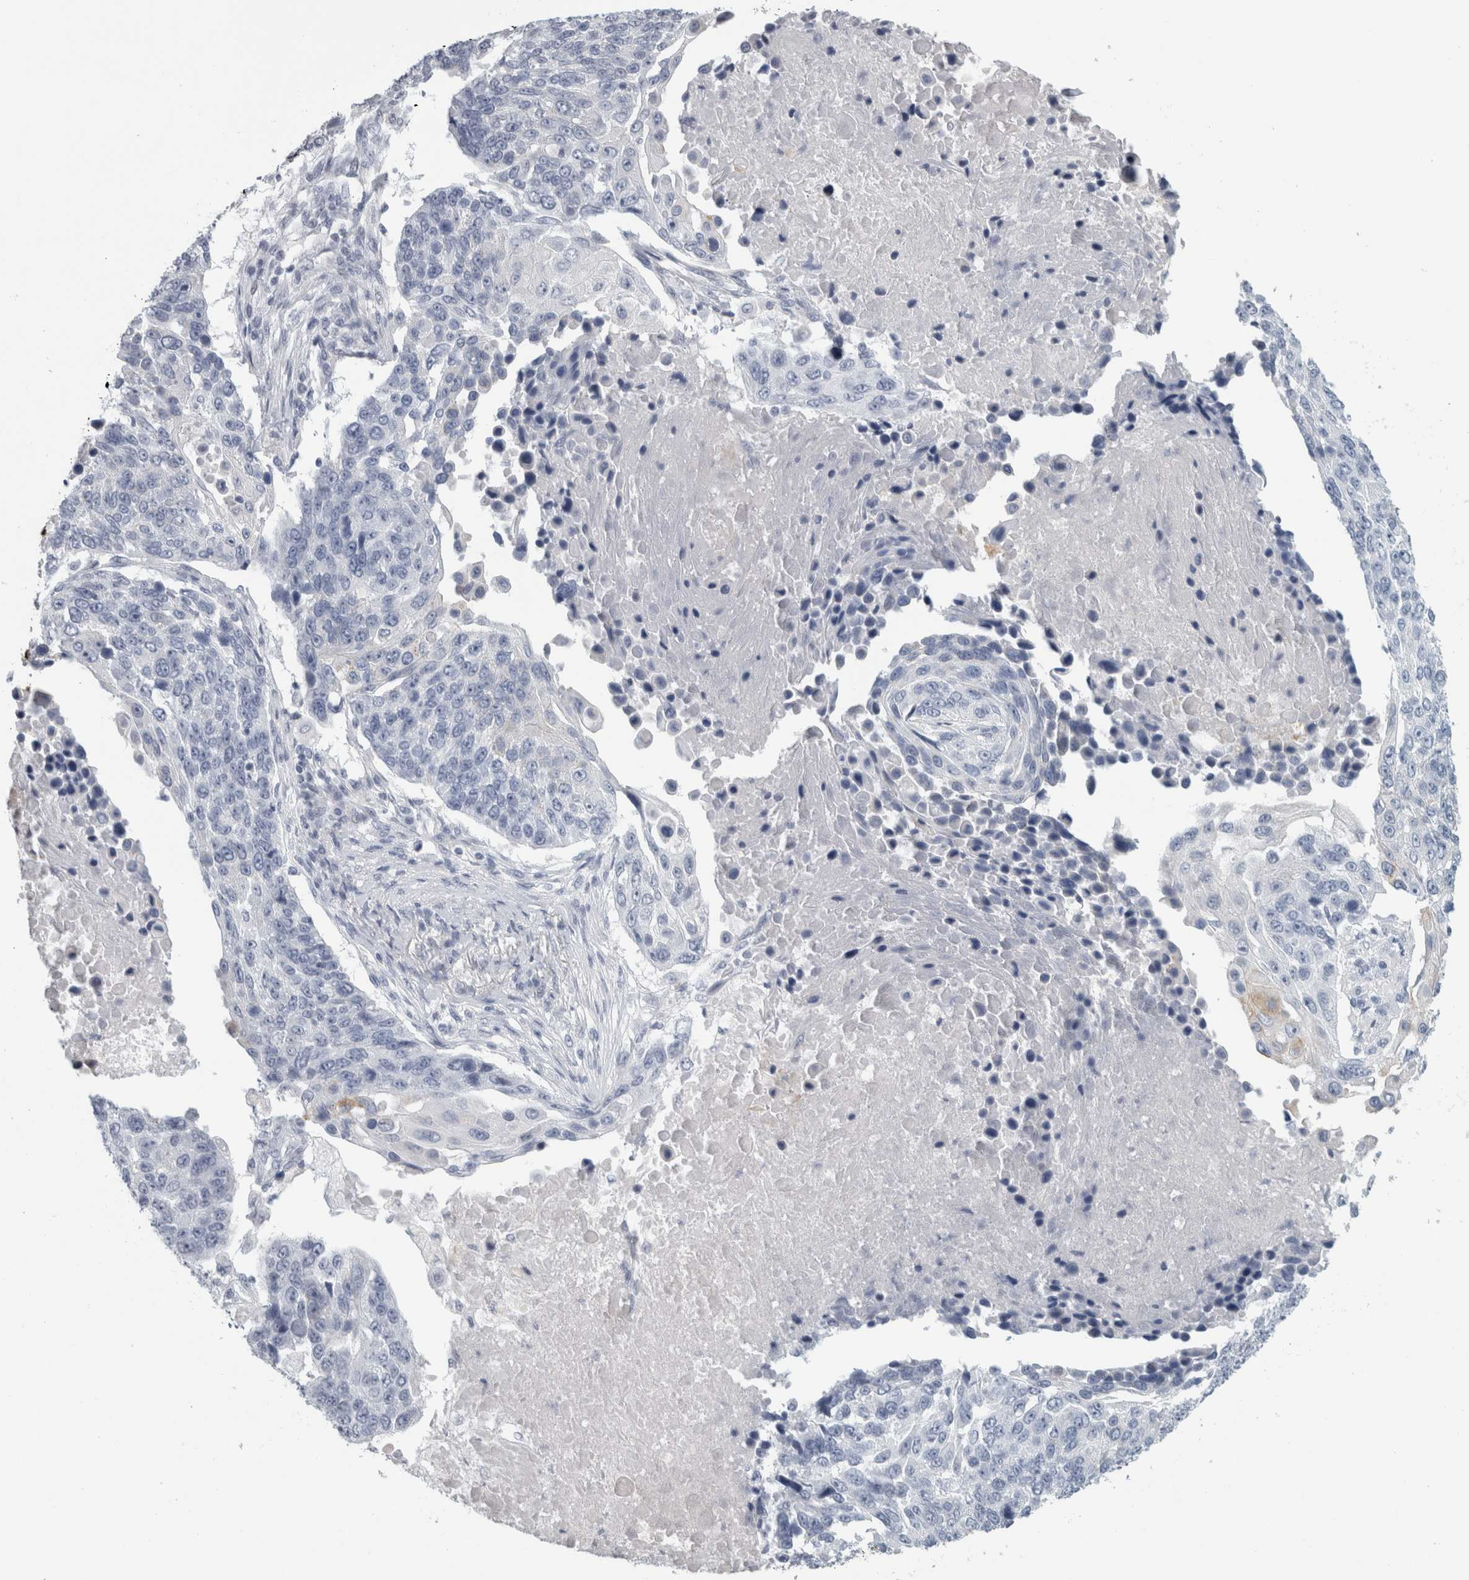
{"staining": {"intensity": "negative", "quantity": "none", "location": "none"}, "tissue": "lung cancer", "cell_type": "Tumor cells", "image_type": "cancer", "snomed": [{"axis": "morphology", "description": "Squamous cell carcinoma, NOS"}, {"axis": "topography", "description": "Lung"}], "caption": "Immunohistochemistry (IHC) photomicrograph of human lung squamous cell carcinoma stained for a protein (brown), which shows no staining in tumor cells.", "gene": "CPE", "patient": {"sex": "male", "age": 66}}